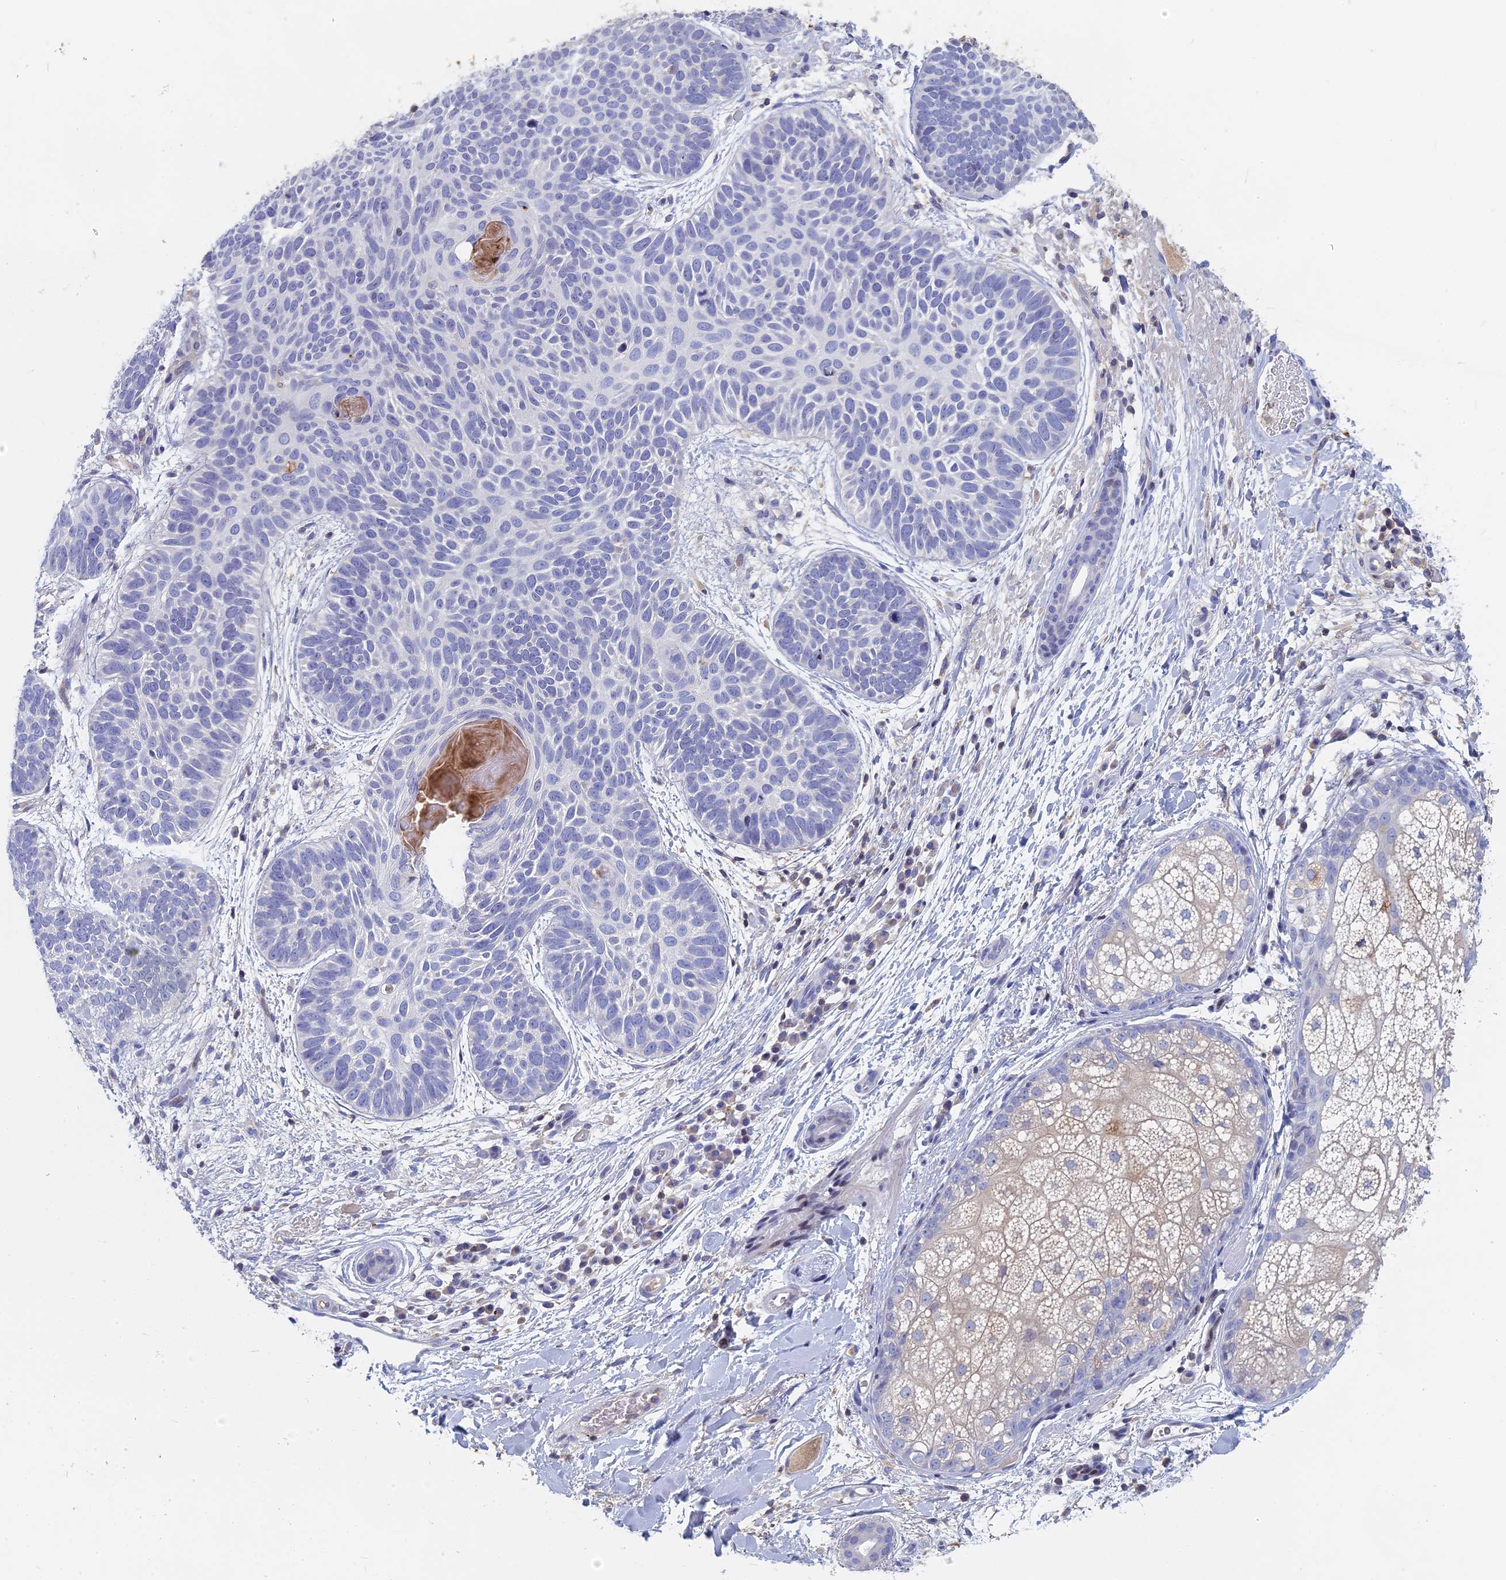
{"staining": {"intensity": "negative", "quantity": "none", "location": "none"}, "tissue": "skin cancer", "cell_type": "Tumor cells", "image_type": "cancer", "snomed": [{"axis": "morphology", "description": "Basal cell carcinoma"}, {"axis": "topography", "description": "Skin"}], "caption": "Immunohistochemistry image of neoplastic tissue: human skin cancer (basal cell carcinoma) stained with DAB exhibits no significant protein staining in tumor cells. (DAB (3,3'-diaminobenzidine) immunohistochemistry visualized using brightfield microscopy, high magnification).", "gene": "ACP7", "patient": {"sex": "male", "age": 85}}